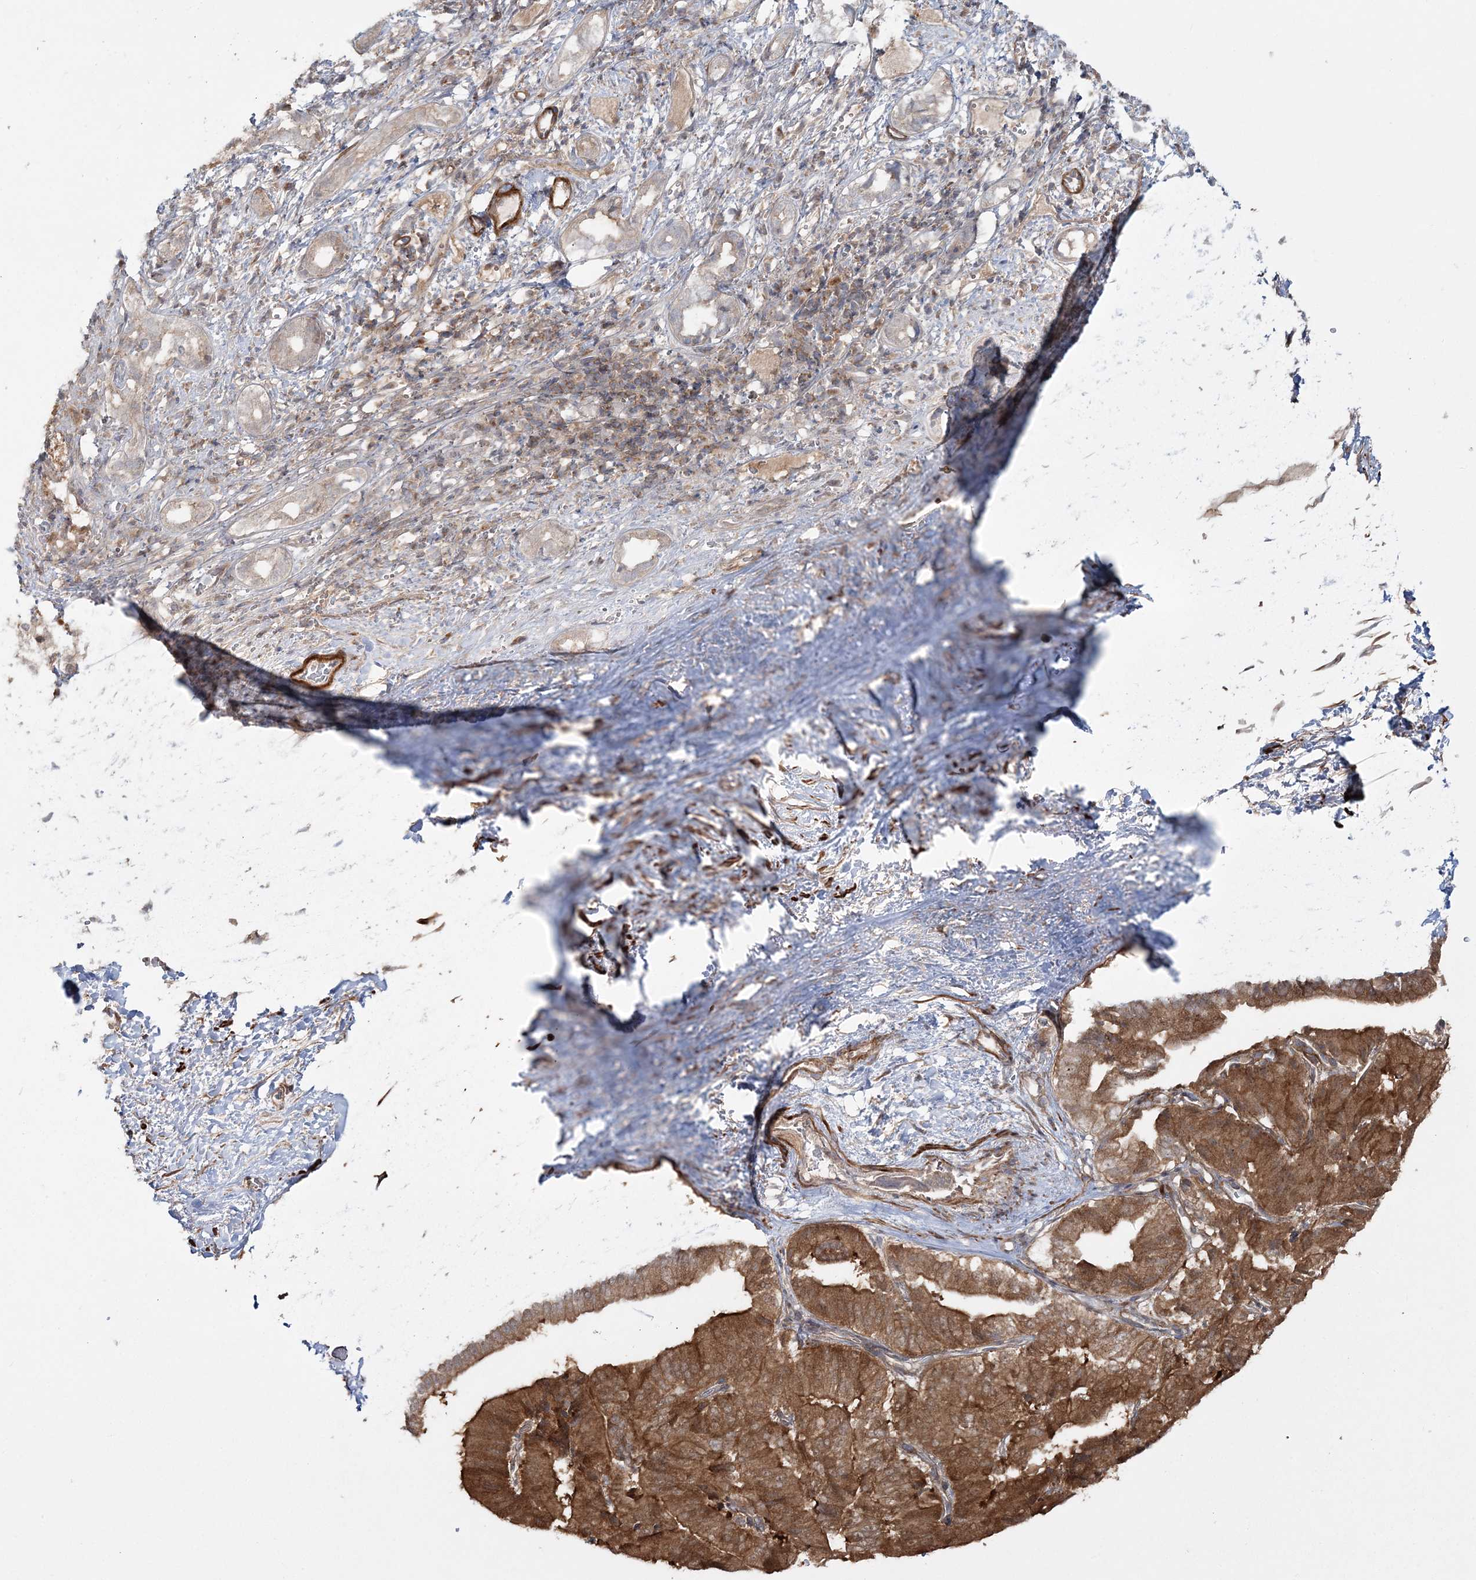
{"staining": {"intensity": "strong", "quantity": ">75%", "location": "cytoplasmic/membranous"}, "tissue": "liver cancer", "cell_type": "Tumor cells", "image_type": "cancer", "snomed": [{"axis": "morphology", "description": "Cholangiocarcinoma"}, {"axis": "topography", "description": "Liver"}], "caption": "Protein analysis of liver cancer tissue shows strong cytoplasmic/membranous expression in about >75% of tumor cells.", "gene": "MOCS2", "patient": {"sex": "female", "age": 75}}